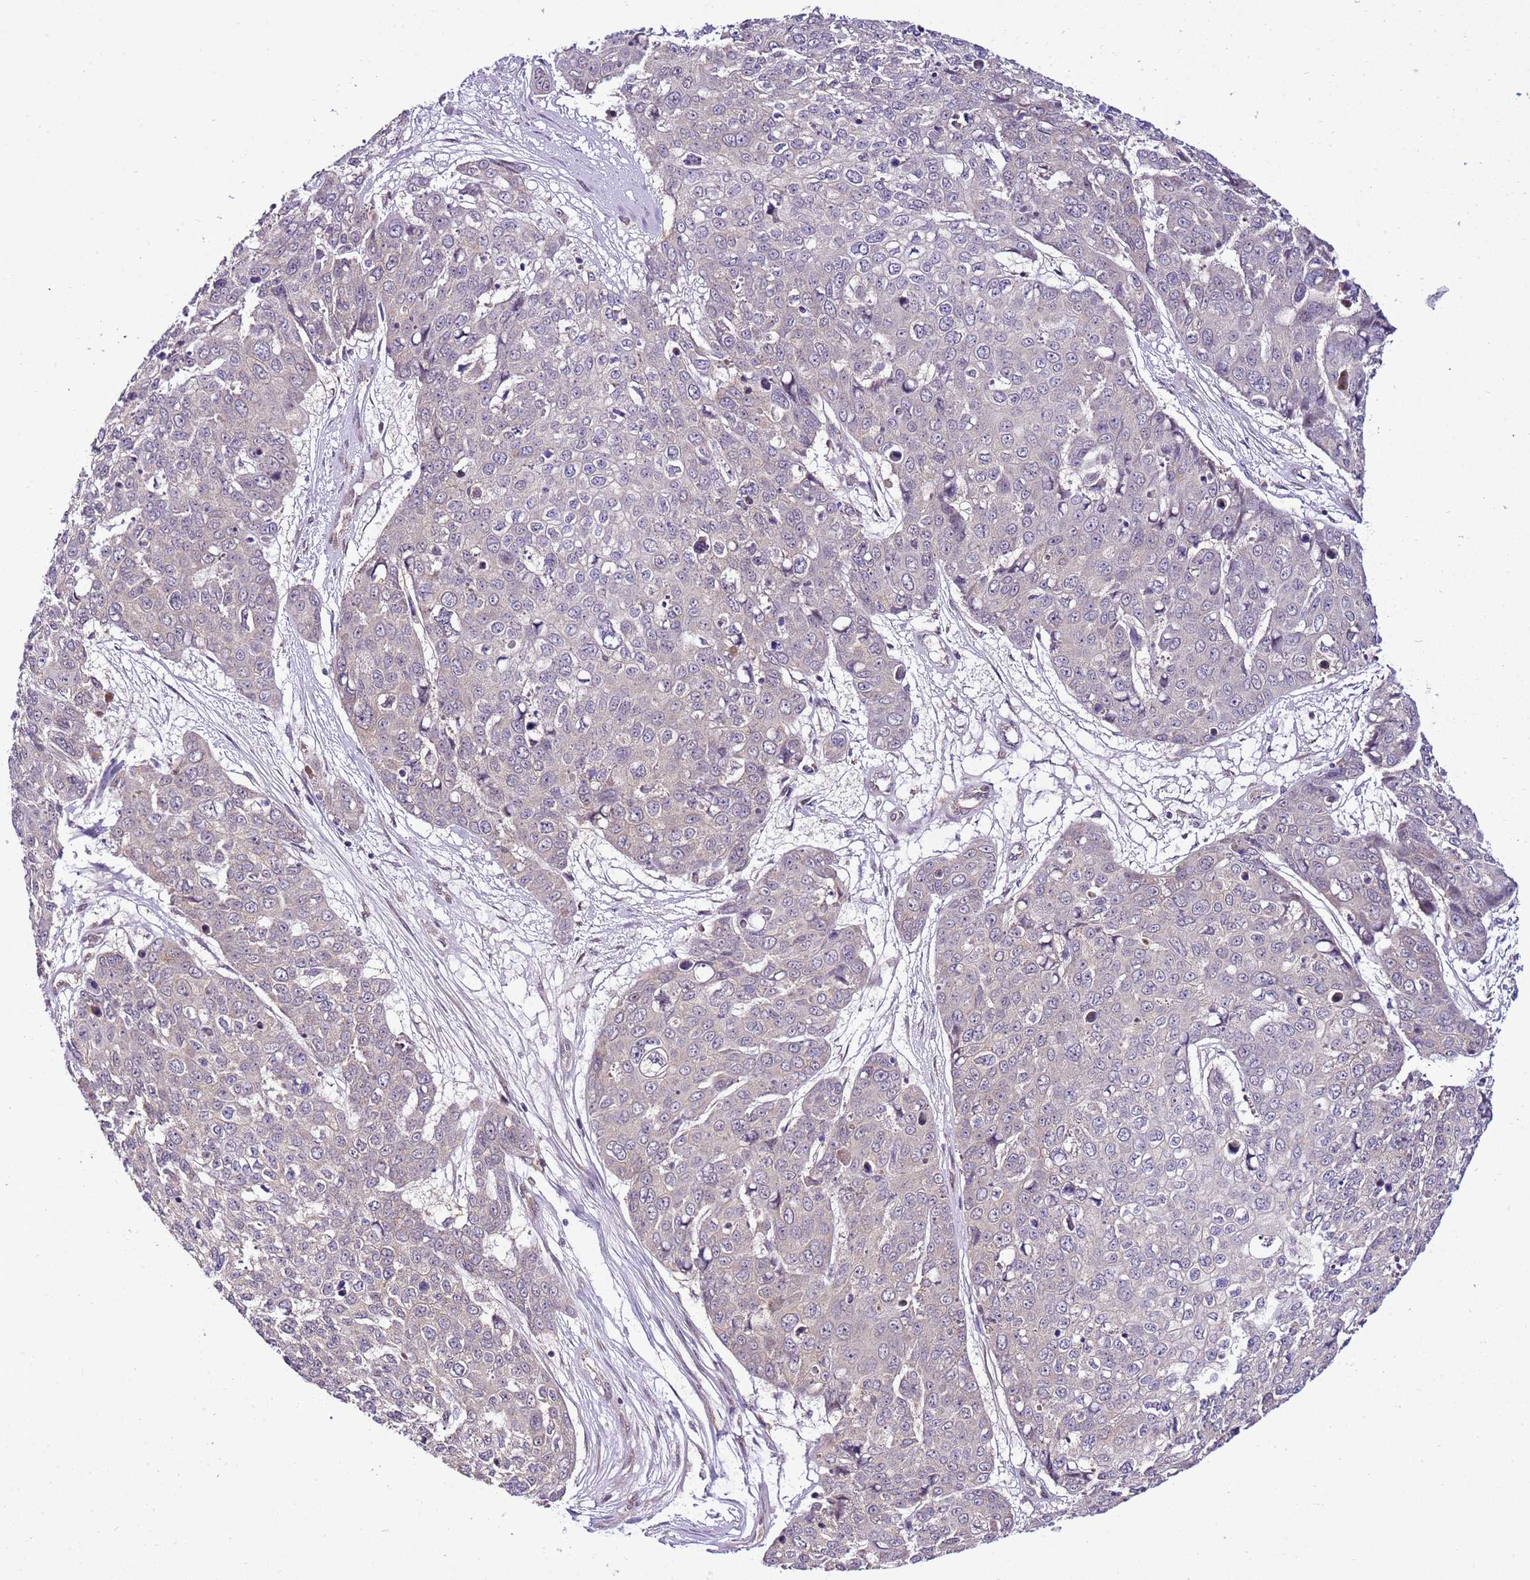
{"staining": {"intensity": "negative", "quantity": "none", "location": "none"}, "tissue": "skin cancer", "cell_type": "Tumor cells", "image_type": "cancer", "snomed": [{"axis": "morphology", "description": "Squamous cell carcinoma, NOS"}, {"axis": "topography", "description": "Skin"}], "caption": "Tumor cells show no significant protein positivity in squamous cell carcinoma (skin).", "gene": "SCARA3", "patient": {"sex": "male", "age": 71}}